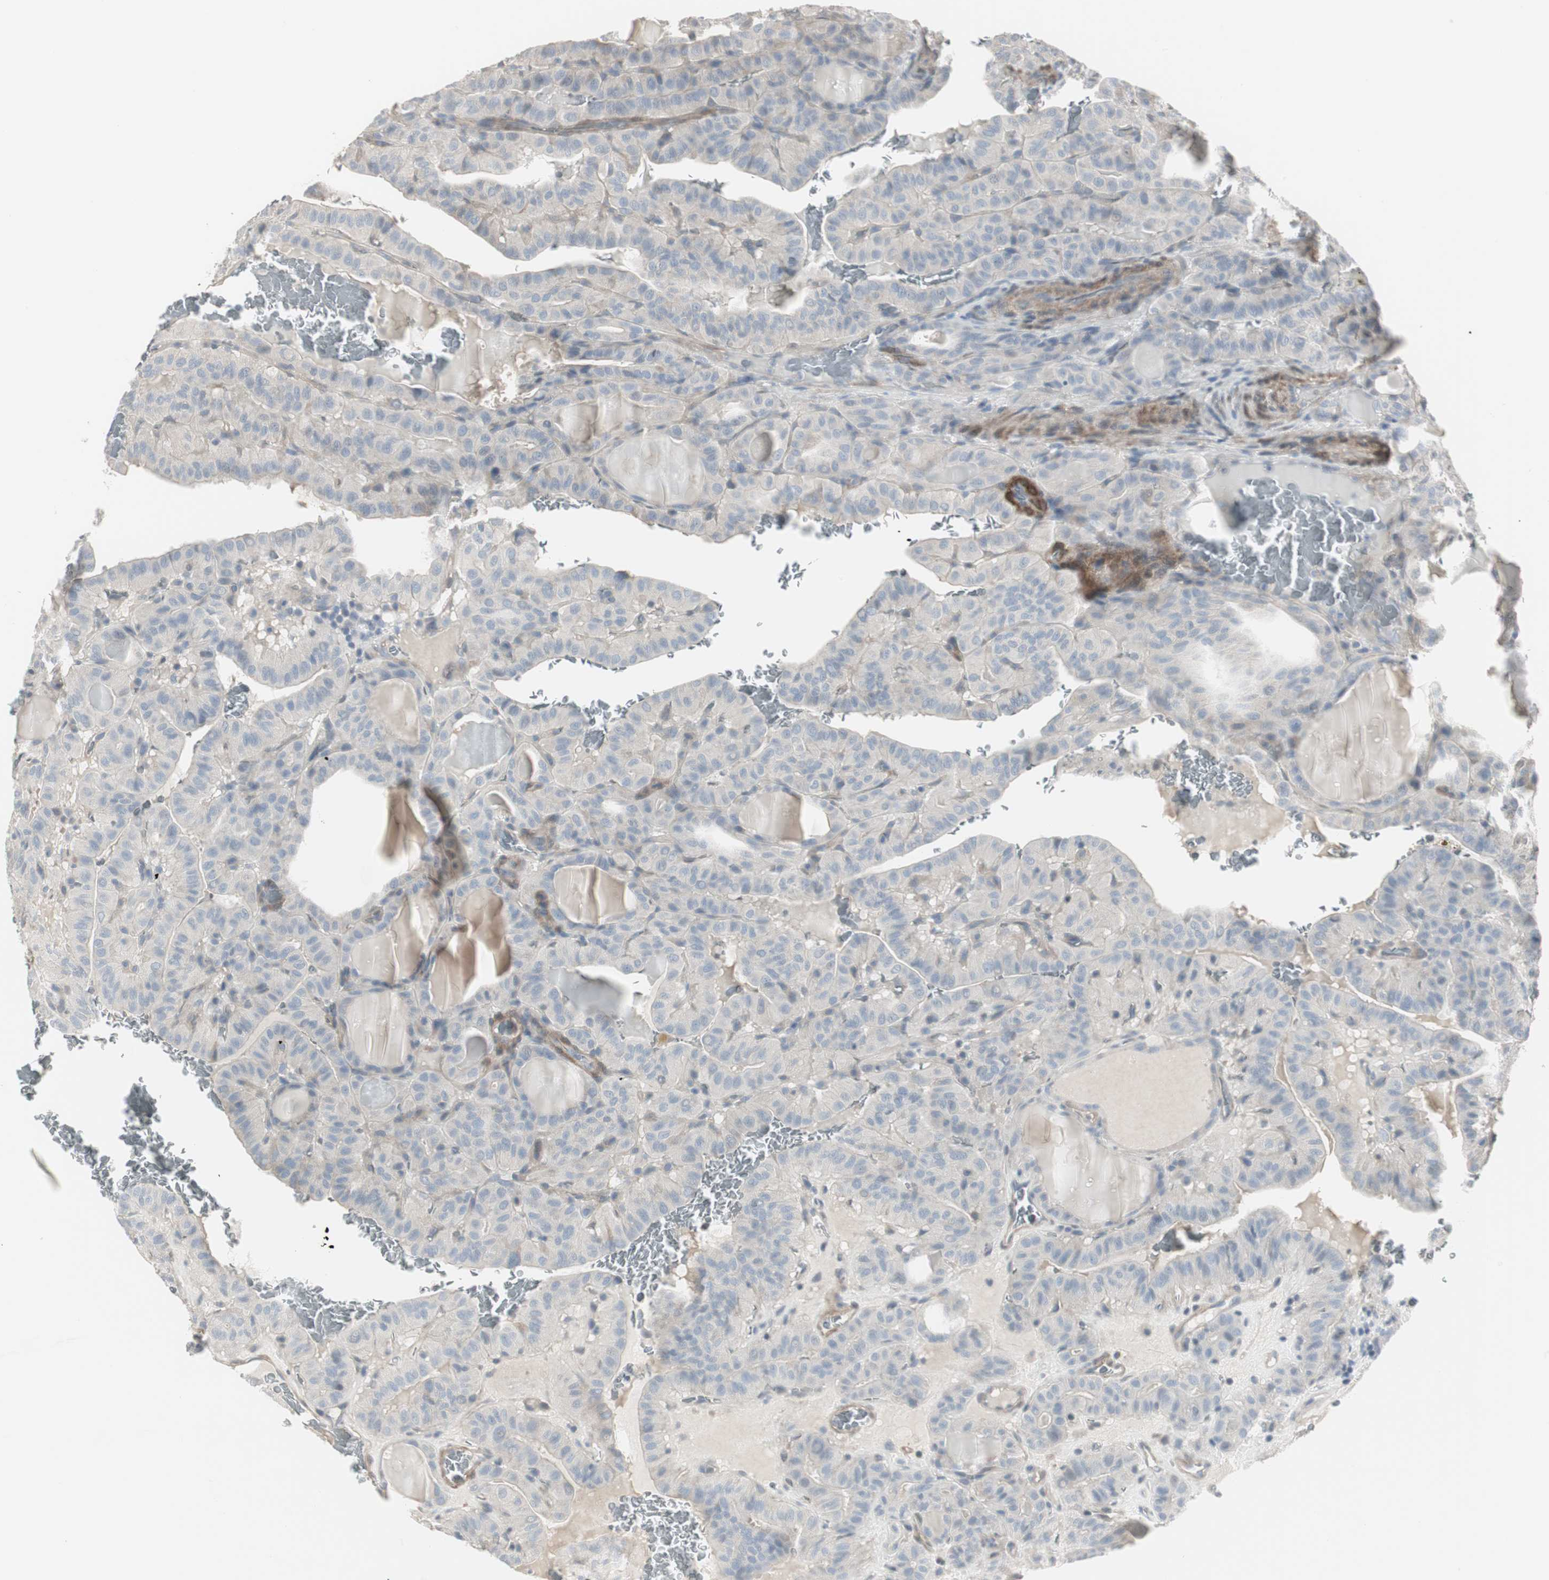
{"staining": {"intensity": "negative", "quantity": "none", "location": "none"}, "tissue": "thyroid cancer", "cell_type": "Tumor cells", "image_type": "cancer", "snomed": [{"axis": "morphology", "description": "Papillary adenocarcinoma, NOS"}, {"axis": "topography", "description": "Thyroid gland"}], "caption": "This is an immunohistochemistry micrograph of human papillary adenocarcinoma (thyroid). There is no expression in tumor cells.", "gene": "DMPK", "patient": {"sex": "male", "age": 77}}